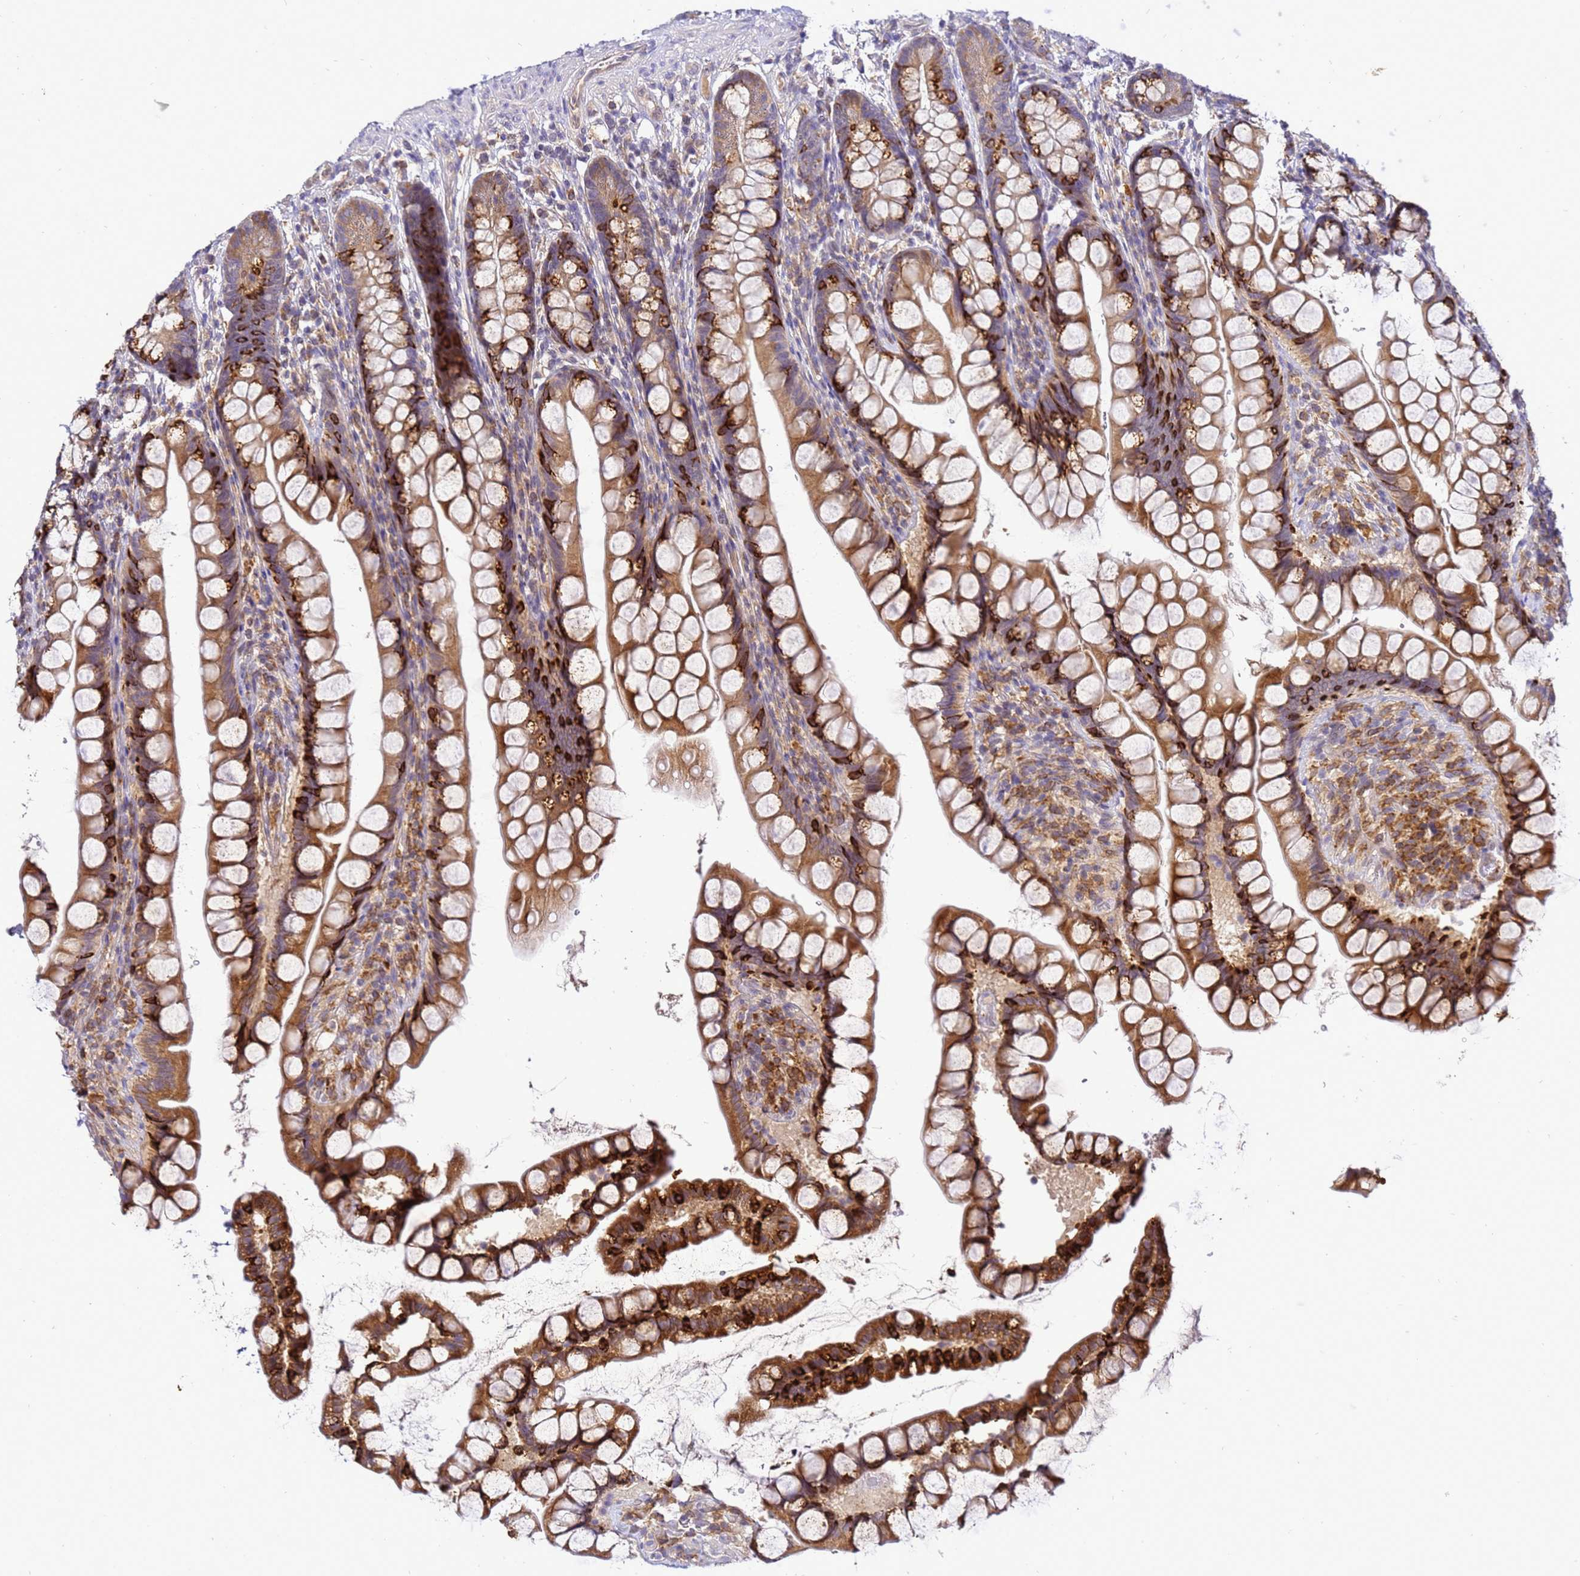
{"staining": {"intensity": "strong", "quantity": ">75%", "location": "cytoplasmic/membranous"}, "tissue": "small intestine", "cell_type": "Glandular cells", "image_type": "normal", "snomed": [{"axis": "morphology", "description": "Normal tissue, NOS"}, {"axis": "topography", "description": "Small intestine"}], "caption": "Immunohistochemical staining of benign small intestine exhibits >75% levels of strong cytoplasmic/membranous protein staining in approximately >75% of glandular cells. (brown staining indicates protein expression, while blue staining denotes nuclei).", "gene": "ADPGK", "patient": {"sex": "male", "age": 70}}